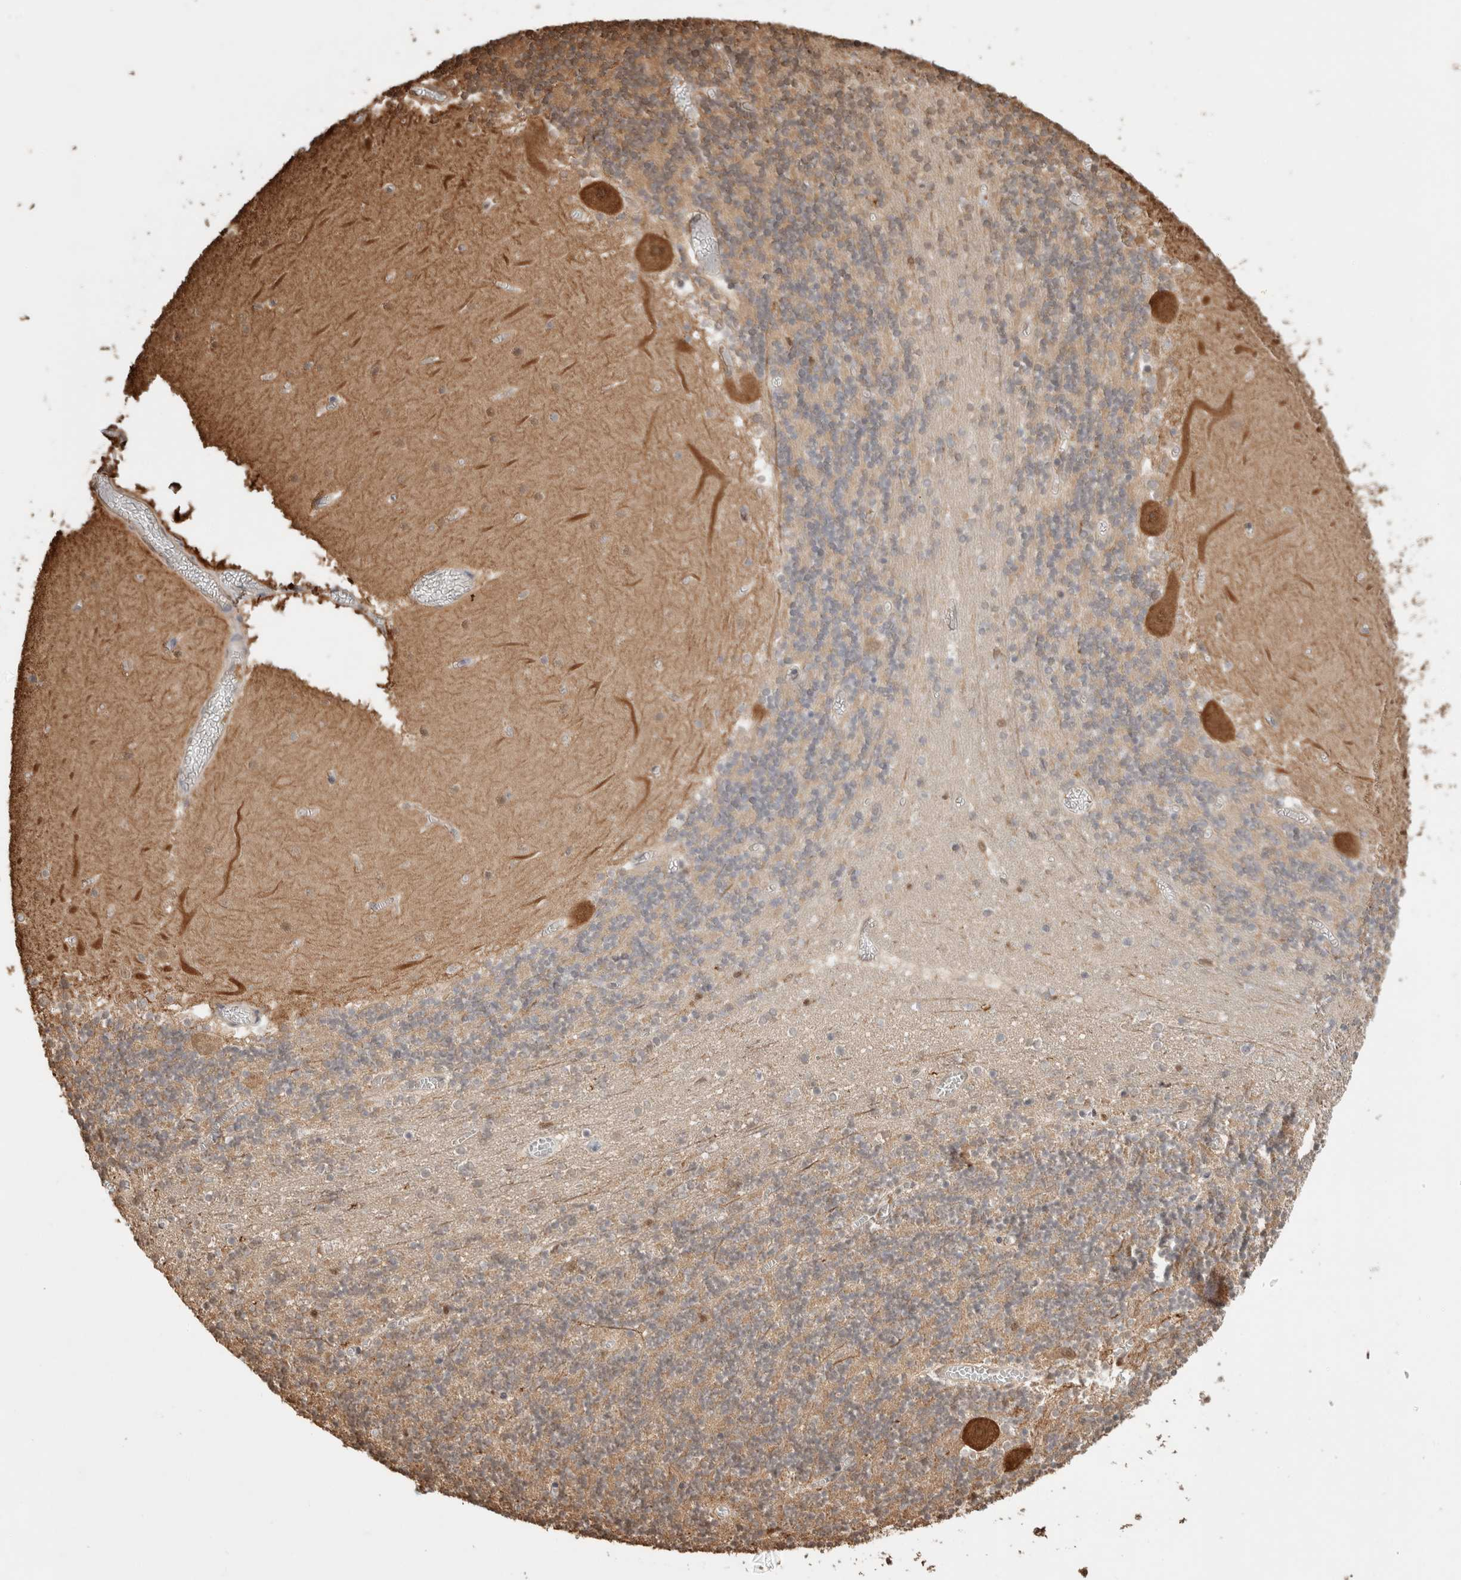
{"staining": {"intensity": "weak", "quantity": "25%-75%", "location": "cytoplasmic/membranous"}, "tissue": "cerebellum", "cell_type": "Cells in granular layer", "image_type": "normal", "snomed": [{"axis": "morphology", "description": "Normal tissue, NOS"}, {"axis": "topography", "description": "Cerebellum"}], "caption": "Immunohistochemistry (DAB (3,3'-diaminobenzidine)) staining of benign human cerebellum shows weak cytoplasmic/membranous protein positivity in approximately 25%-75% of cells in granular layer. (Brightfield microscopy of DAB IHC at high magnification).", "gene": "YWHAH", "patient": {"sex": "female", "age": 28}}